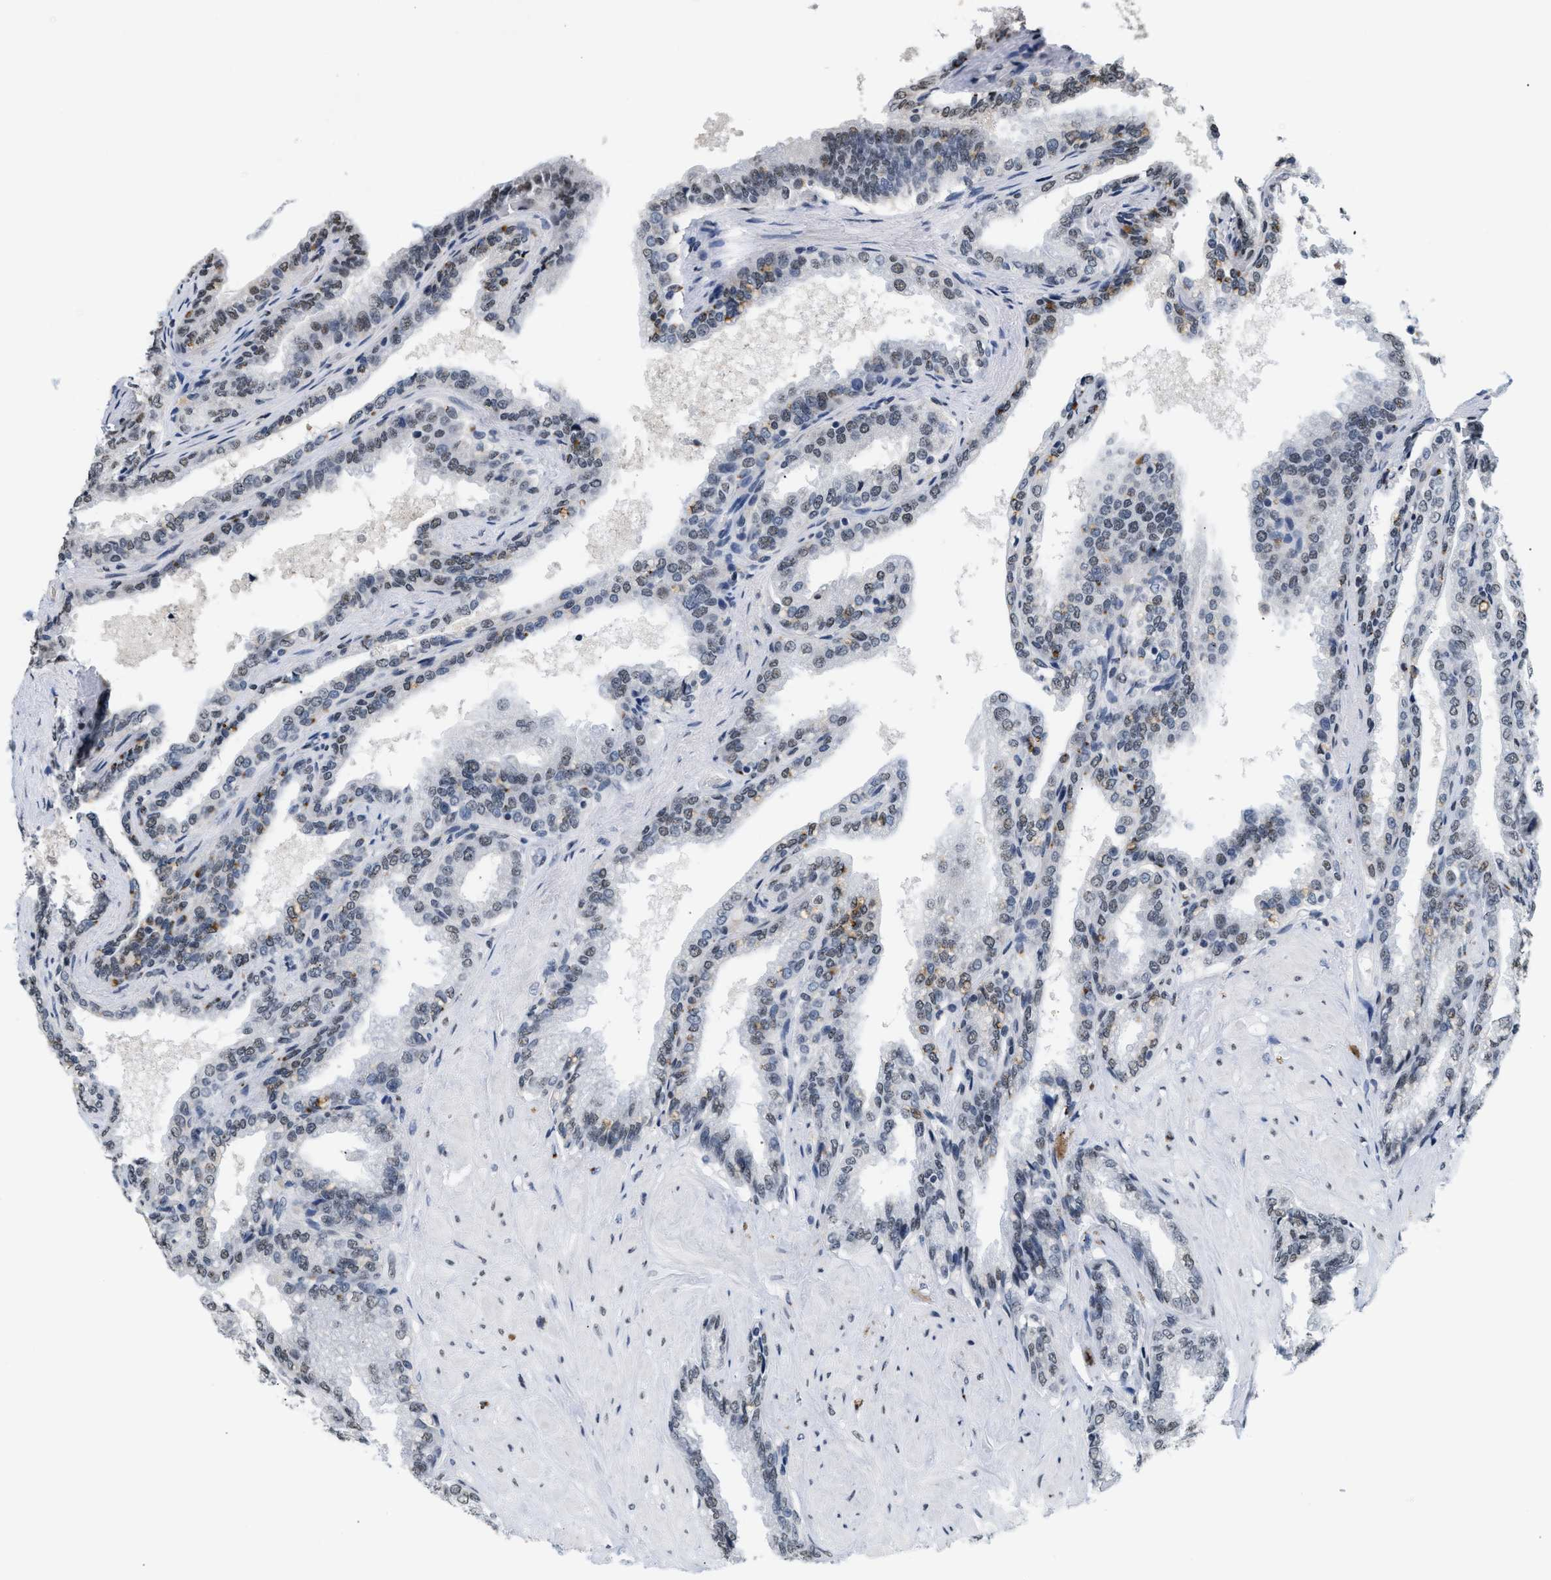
{"staining": {"intensity": "weak", "quantity": ">75%", "location": "nuclear"}, "tissue": "seminal vesicle", "cell_type": "Glandular cells", "image_type": "normal", "snomed": [{"axis": "morphology", "description": "Normal tissue, NOS"}, {"axis": "topography", "description": "Seminal veicle"}], "caption": "Protein expression analysis of unremarkable seminal vesicle shows weak nuclear expression in approximately >75% of glandular cells.", "gene": "RAF1", "patient": {"sex": "male", "age": 46}}